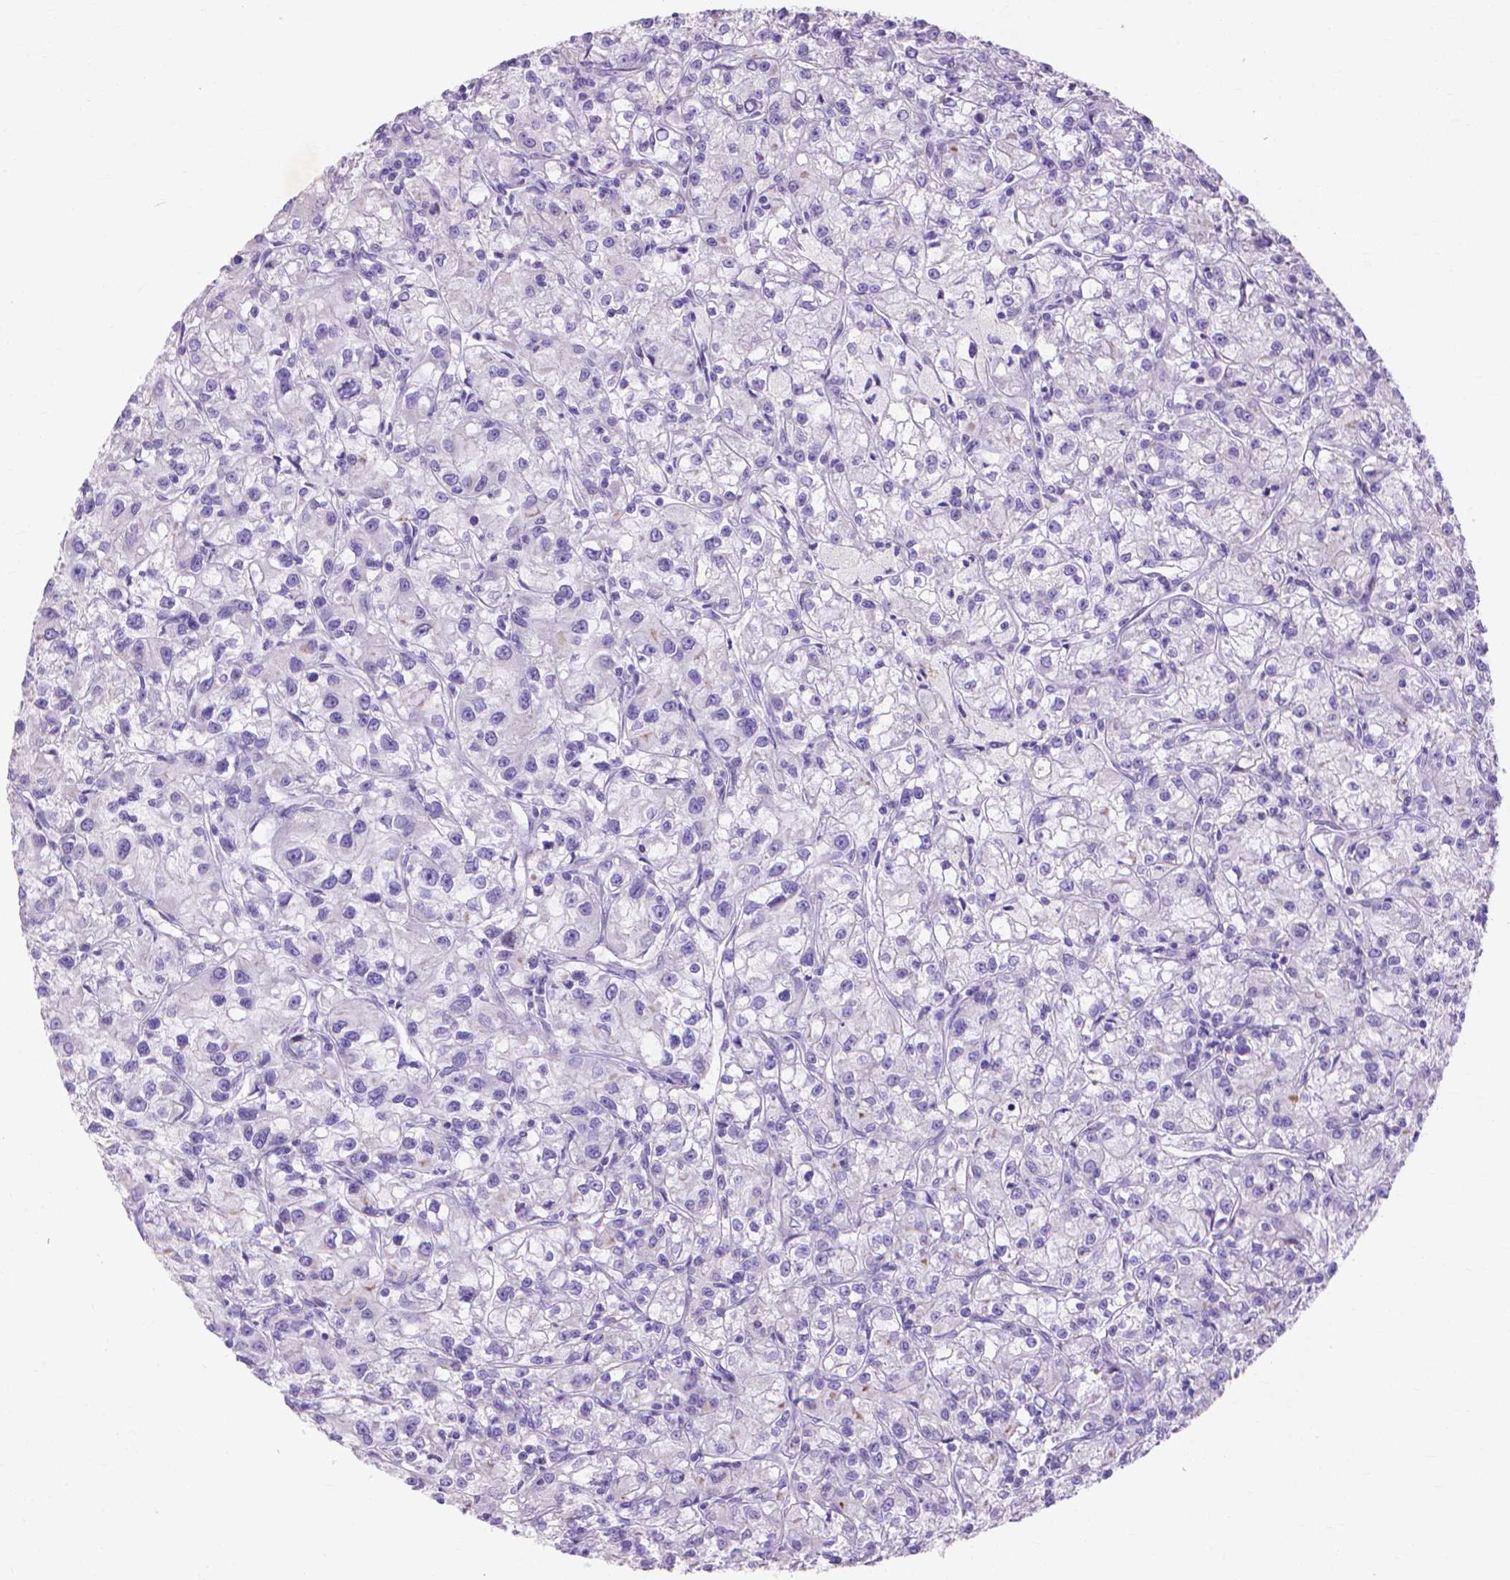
{"staining": {"intensity": "negative", "quantity": "none", "location": "none"}, "tissue": "renal cancer", "cell_type": "Tumor cells", "image_type": "cancer", "snomed": [{"axis": "morphology", "description": "Adenocarcinoma, NOS"}, {"axis": "topography", "description": "Kidney"}], "caption": "This photomicrograph is of adenocarcinoma (renal) stained with IHC to label a protein in brown with the nuclei are counter-stained blue. There is no staining in tumor cells.", "gene": "MMP11", "patient": {"sex": "female", "age": 59}}